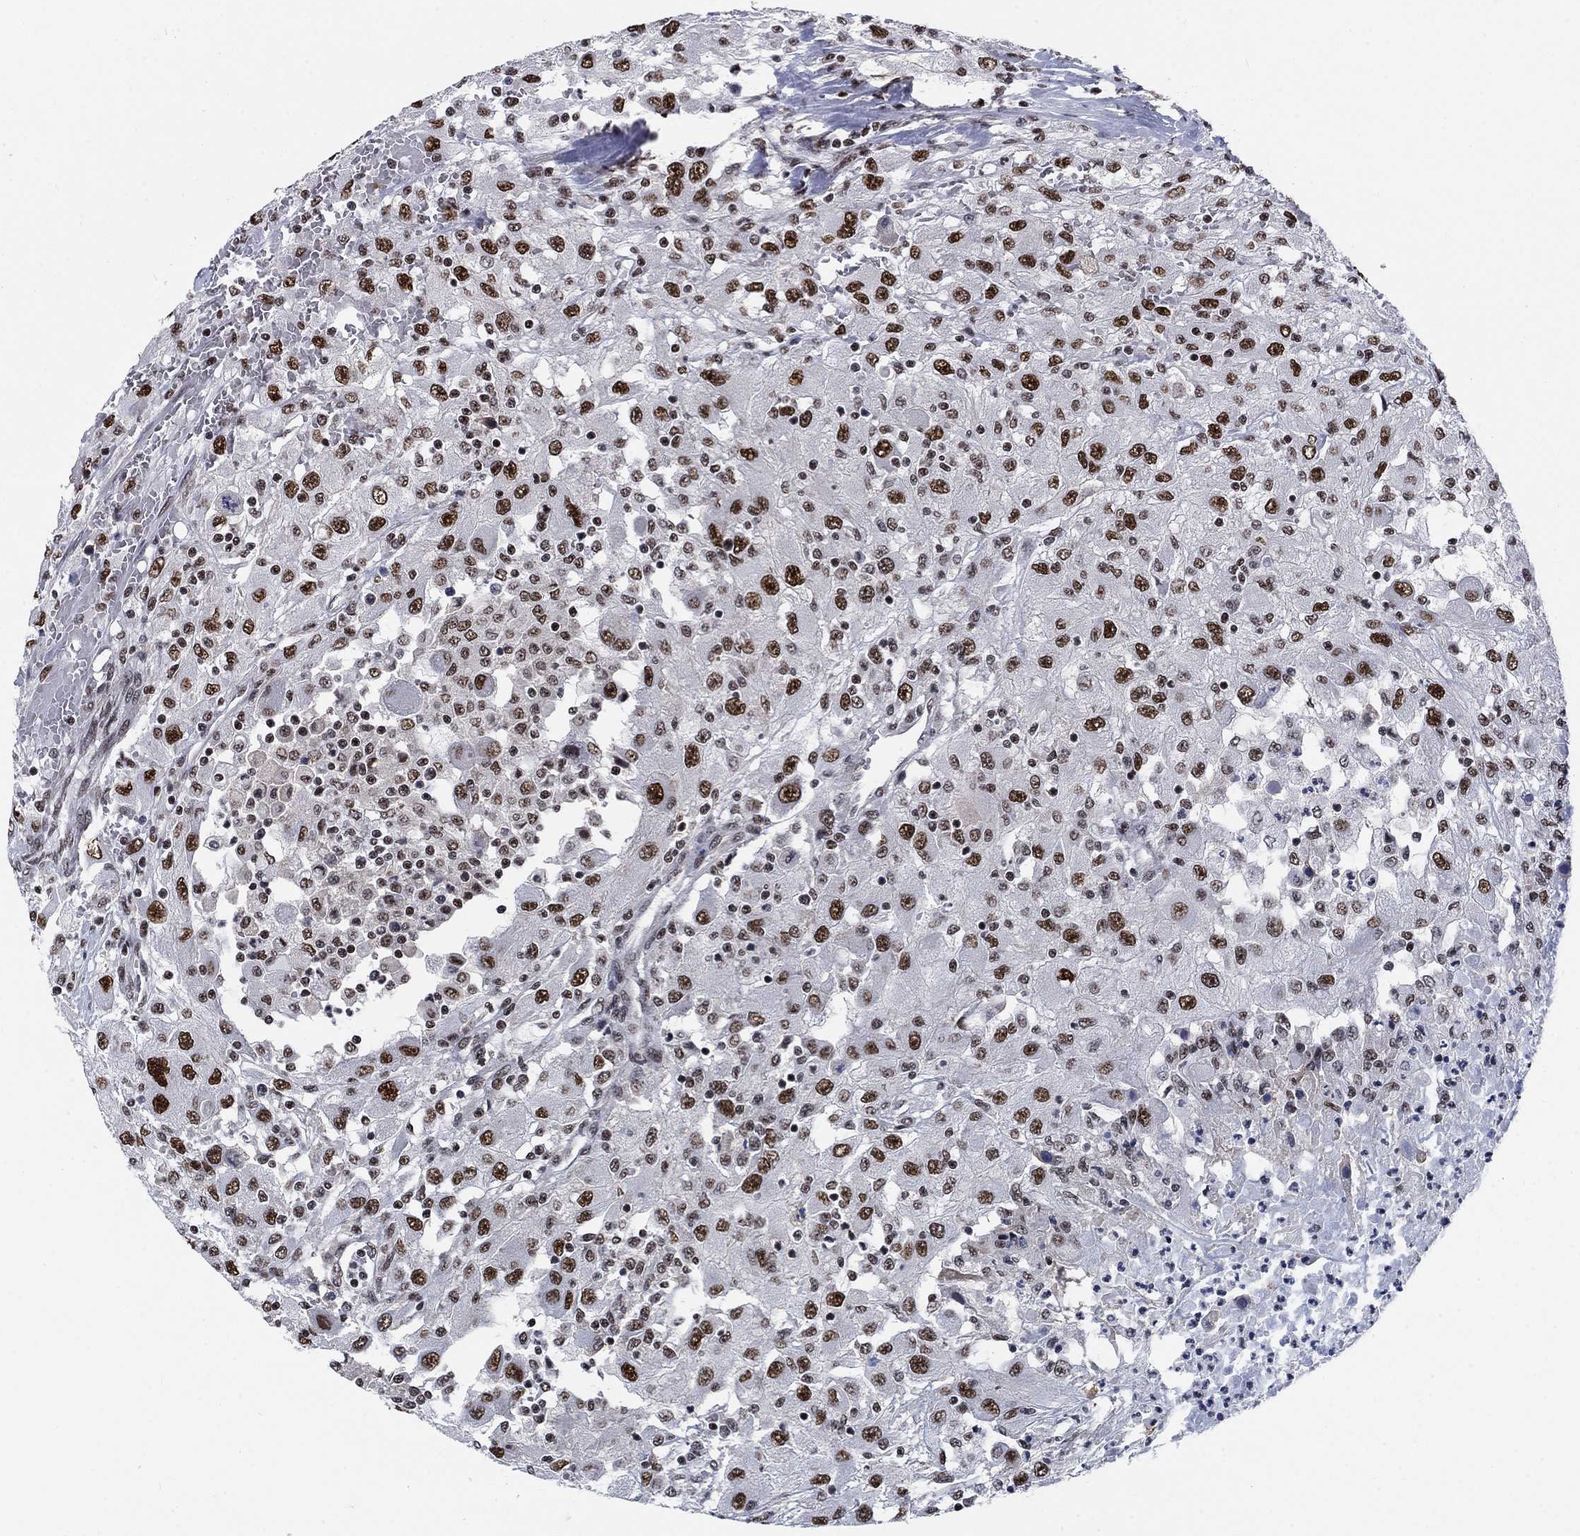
{"staining": {"intensity": "strong", "quantity": ">75%", "location": "nuclear"}, "tissue": "renal cancer", "cell_type": "Tumor cells", "image_type": "cancer", "snomed": [{"axis": "morphology", "description": "Adenocarcinoma, NOS"}, {"axis": "topography", "description": "Kidney"}], "caption": "A photomicrograph of adenocarcinoma (renal) stained for a protein exhibits strong nuclear brown staining in tumor cells.", "gene": "RPRD1B", "patient": {"sex": "female", "age": 67}}